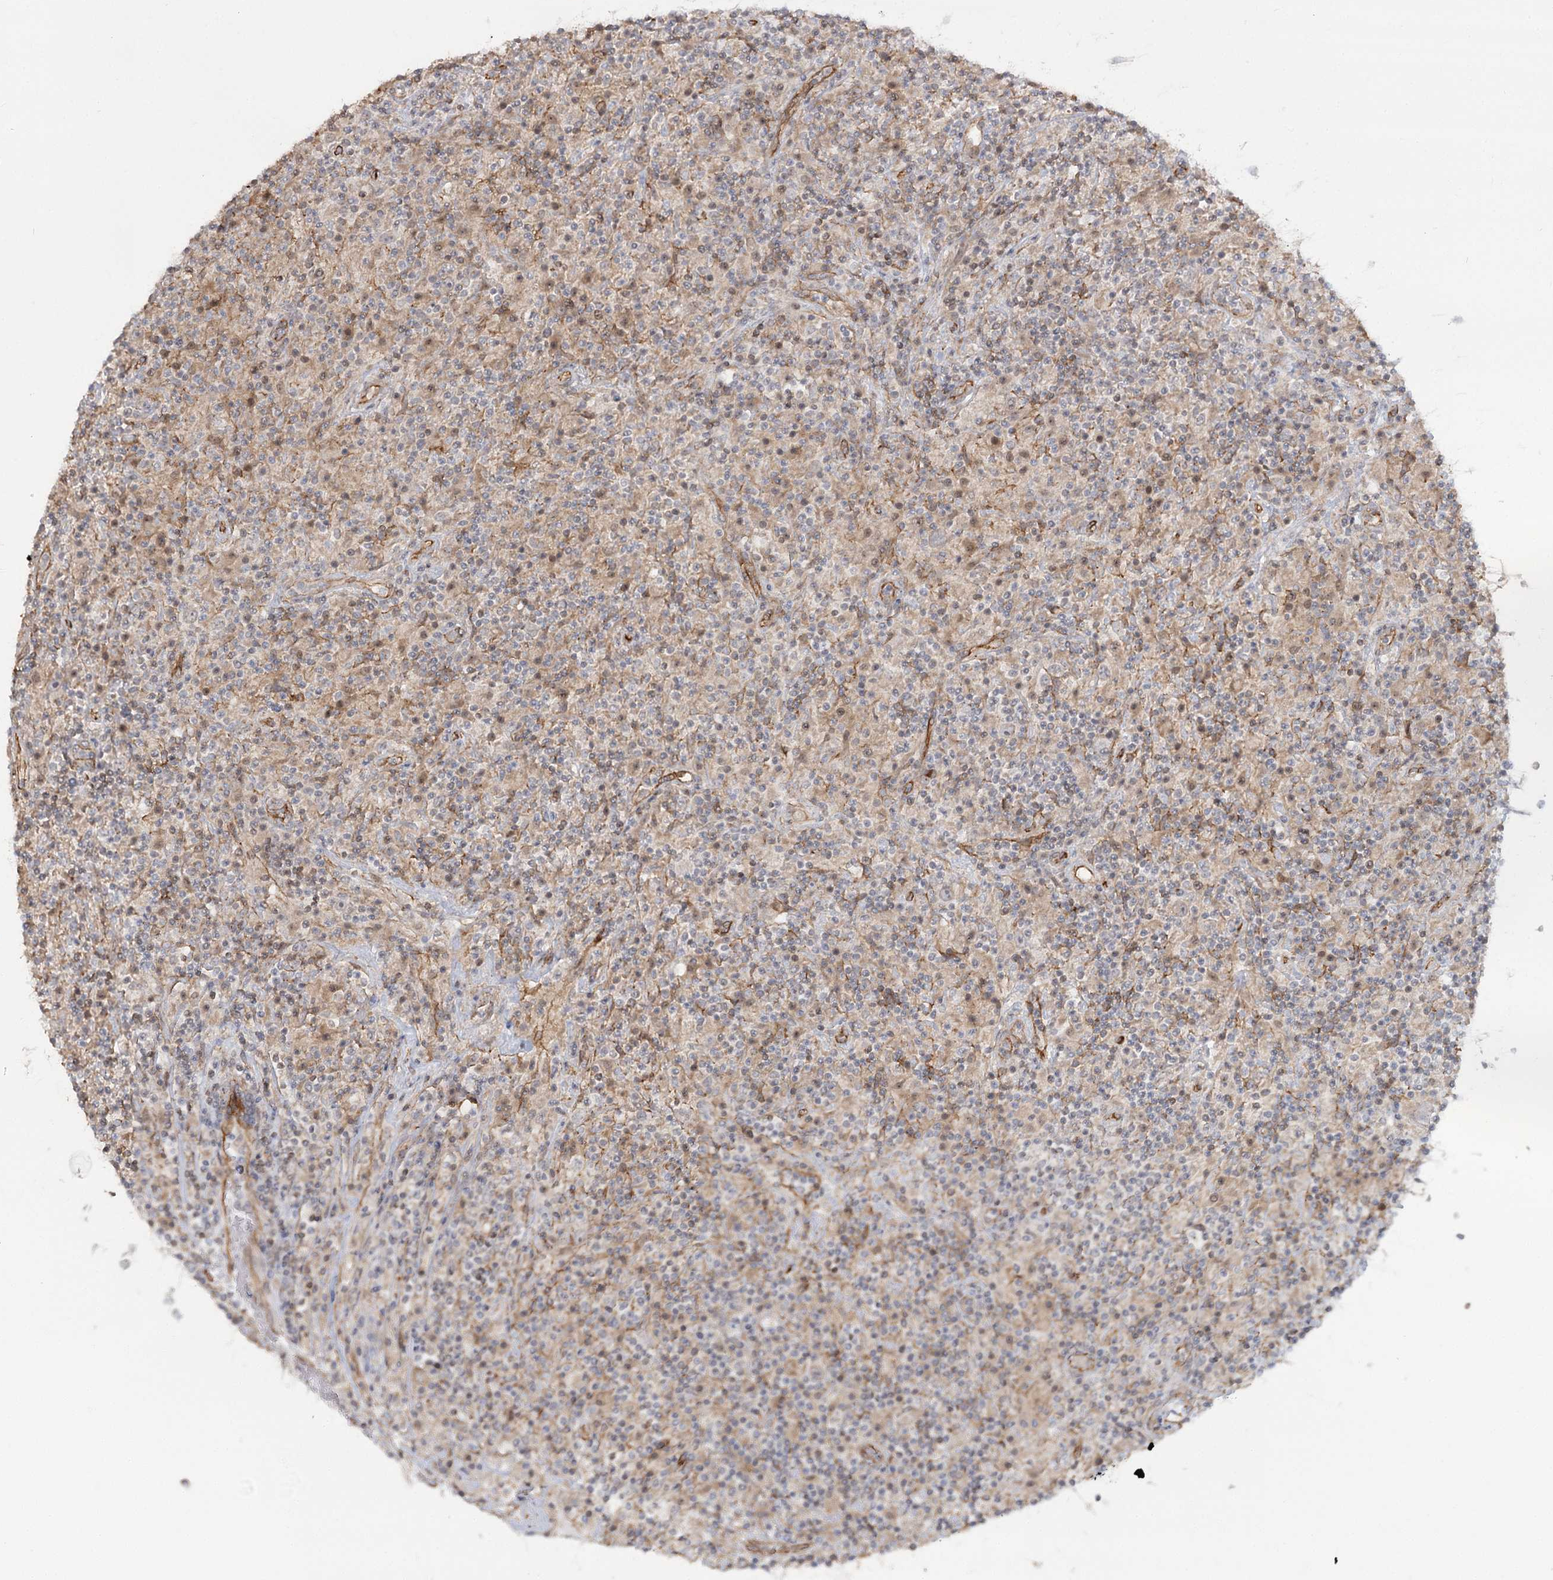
{"staining": {"intensity": "negative", "quantity": "none", "location": "none"}, "tissue": "lymphoma", "cell_type": "Tumor cells", "image_type": "cancer", "snomed": [{"axis": "morphology", "description": "Hodgkin's disease, NOS"}, {"axis": "topography", "description": "Lymph node"}], "caption": "IHC histopathology image of neoplastic tissue: lymphoma stained with DAB (3,3'-diaminobenzidine) displays no significant protein positivity in tumor cells.", "gene": "RPP14", "patient": {"sex": "male", "age": 70}}